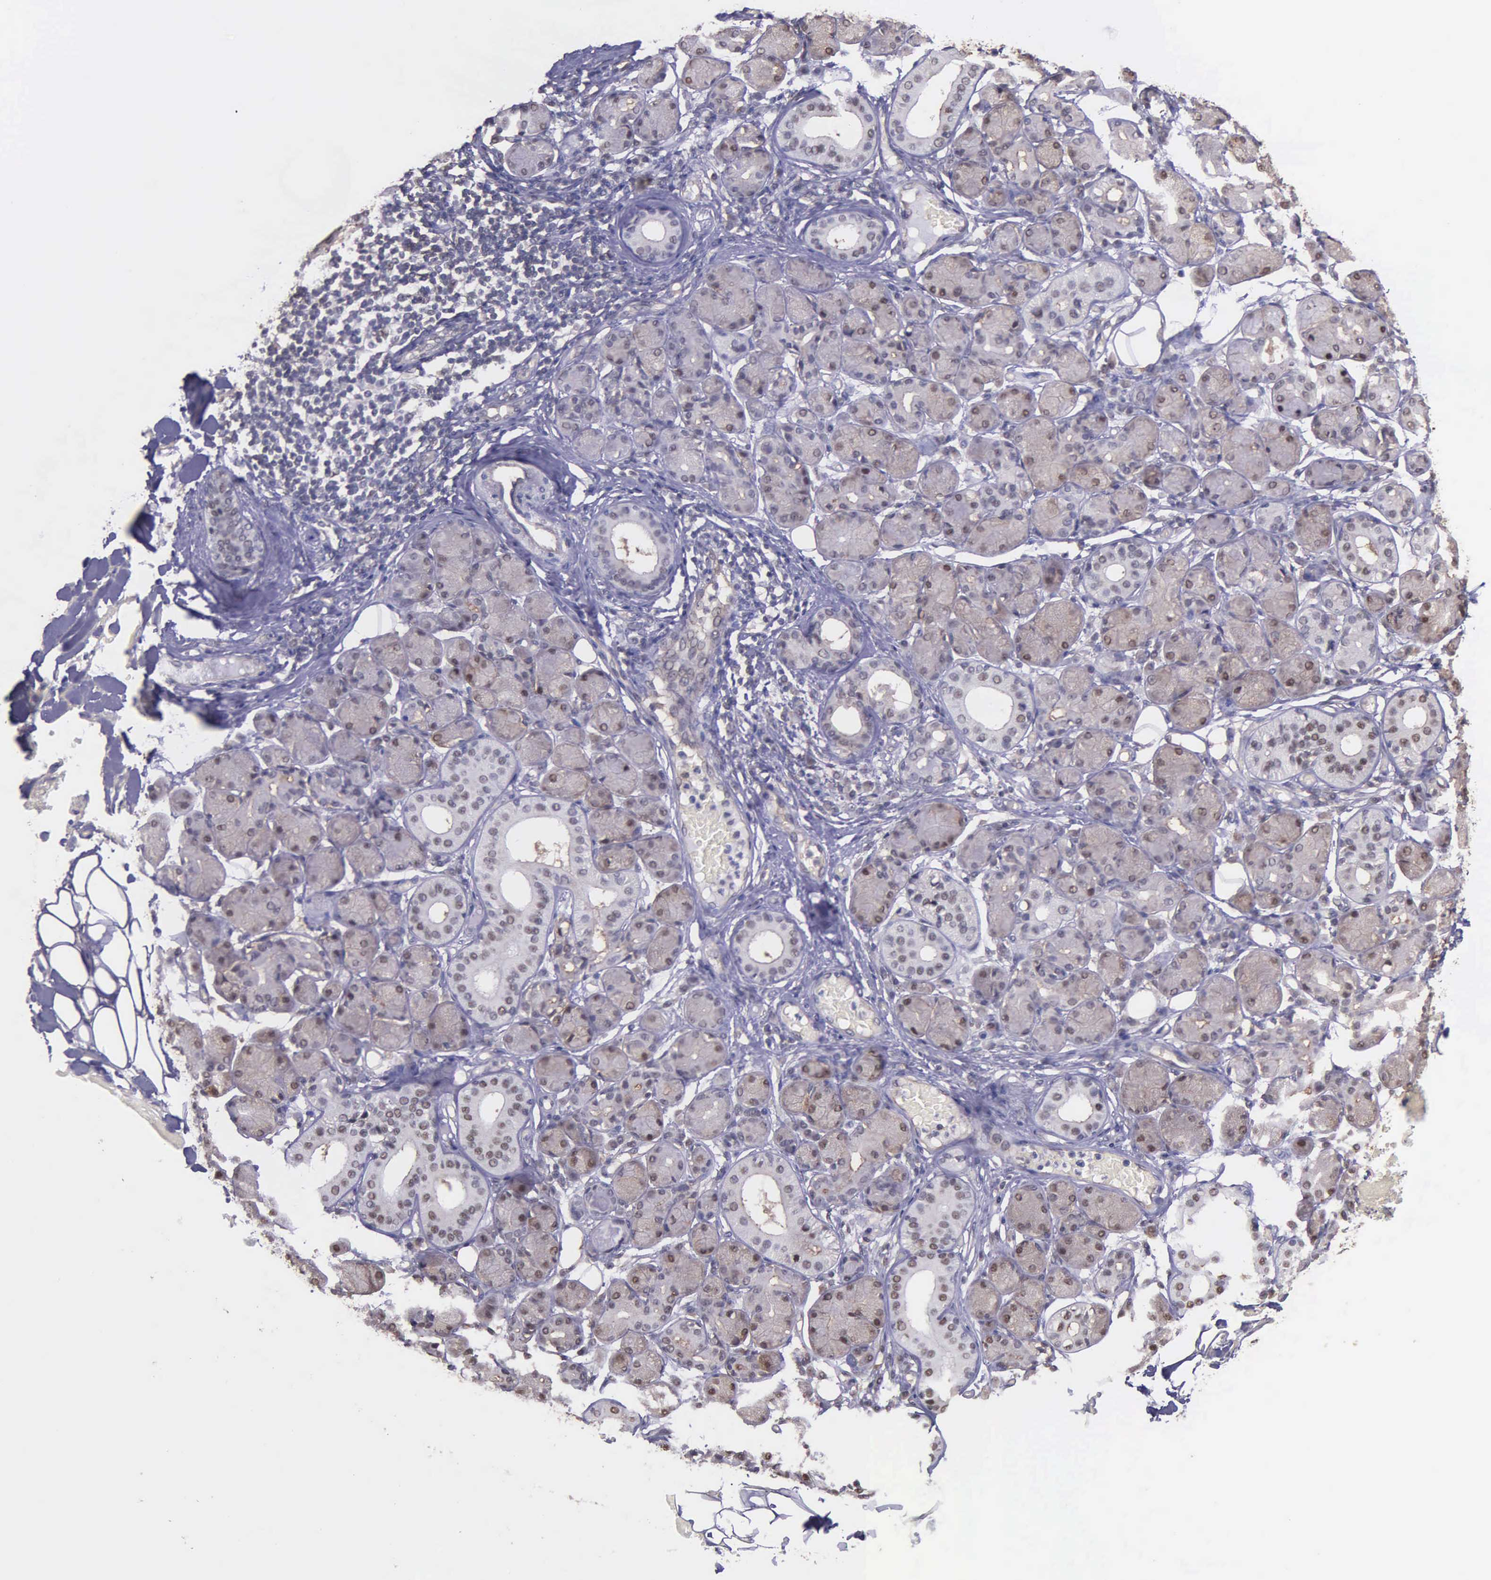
{"staining": {"intensity": "weak", "quantity": ">75%", "location": "cytoplasmic/membranous,nuclear"}, "tissue": "salivary gland", "cell_type": "Glandular cells", "image_type": "normal", "snomed": [{"axis": "morphology", "description": "Normal tissue, NOS"}, {"axis": "topography", "description": "Salivary gland"}, {"axis": "topography", "description": "Peripheral nerve tissue"}], "caption": "Immunohistochemical staining of benign salivary gland reveals >75% levels of weak cytoplasmic/membranous,nuclear protein staining in approximately >75% of glandular cells.", "gene": "PSMC1", "patient": {"sex": "male", "age": 62}}